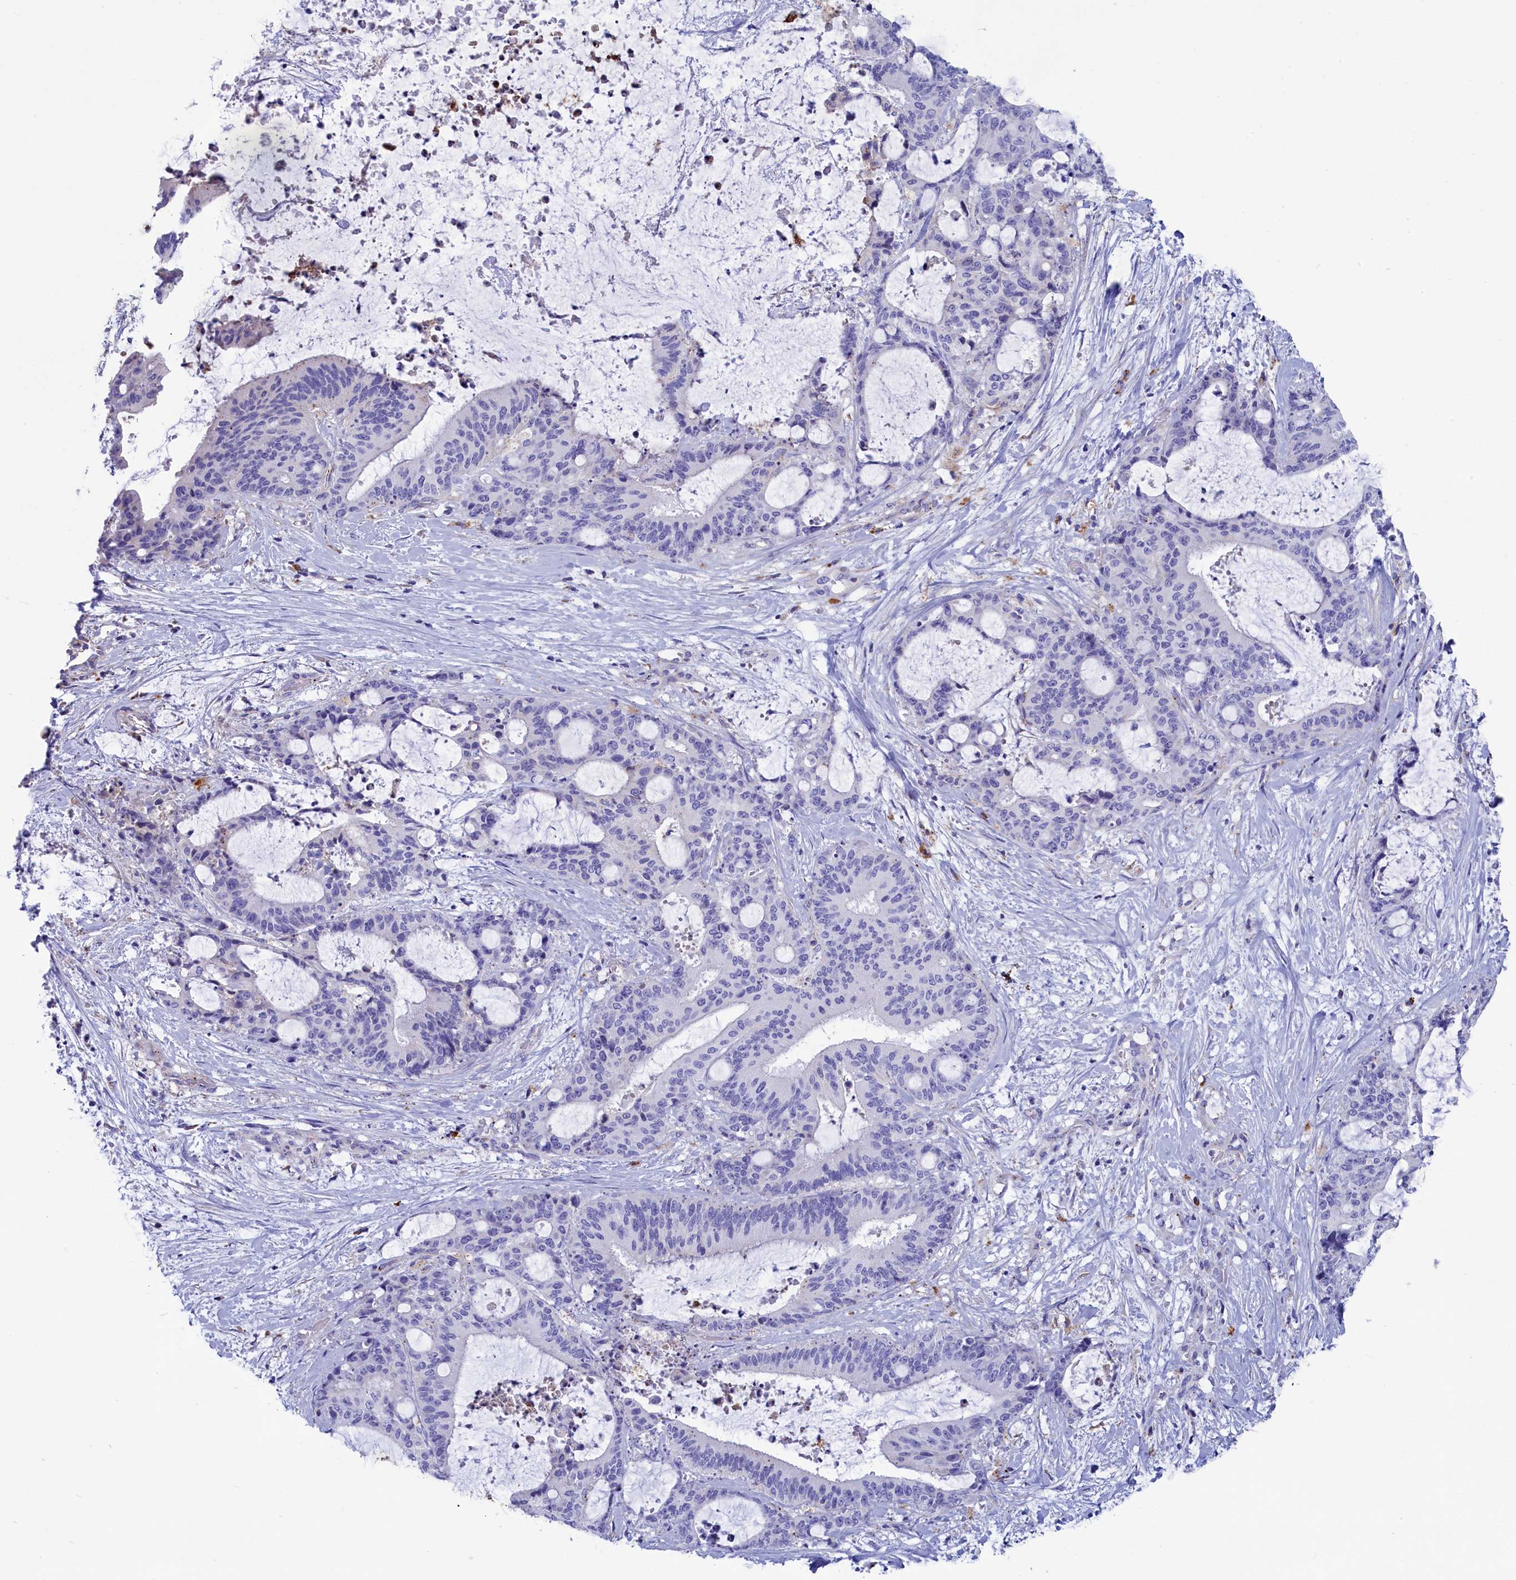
{"staining": {"intensity": "negative", "quantity": "none", "location": "none"}, "tissue": "liver cancer", "cell_type": "Tumor cells", "image_type": "cancer", "snomed": [{"axis": "morphology", "description": "Normal tissue, NOS"}, {"axis": "morphology", "description": "Cholangiocarcinoma"}, {"axis": "topography", "description": "Liver"}, {"axis": "topography", "description": "Peripheral nerve tissue"}], "caption": "Immunohistochemistry micrograph of neoplastic tissue: human liver cholangiocarcinoma stained with DAB exhibits no significant protein positivity in tumor cells. (DAB (3,3'-diaminobenzidine) immunohistochemistry (IHC) visualized using brightfield microscopy, high magnification).", "gene": "WDR6", "patient": {"sex": "female", "age": 73}}